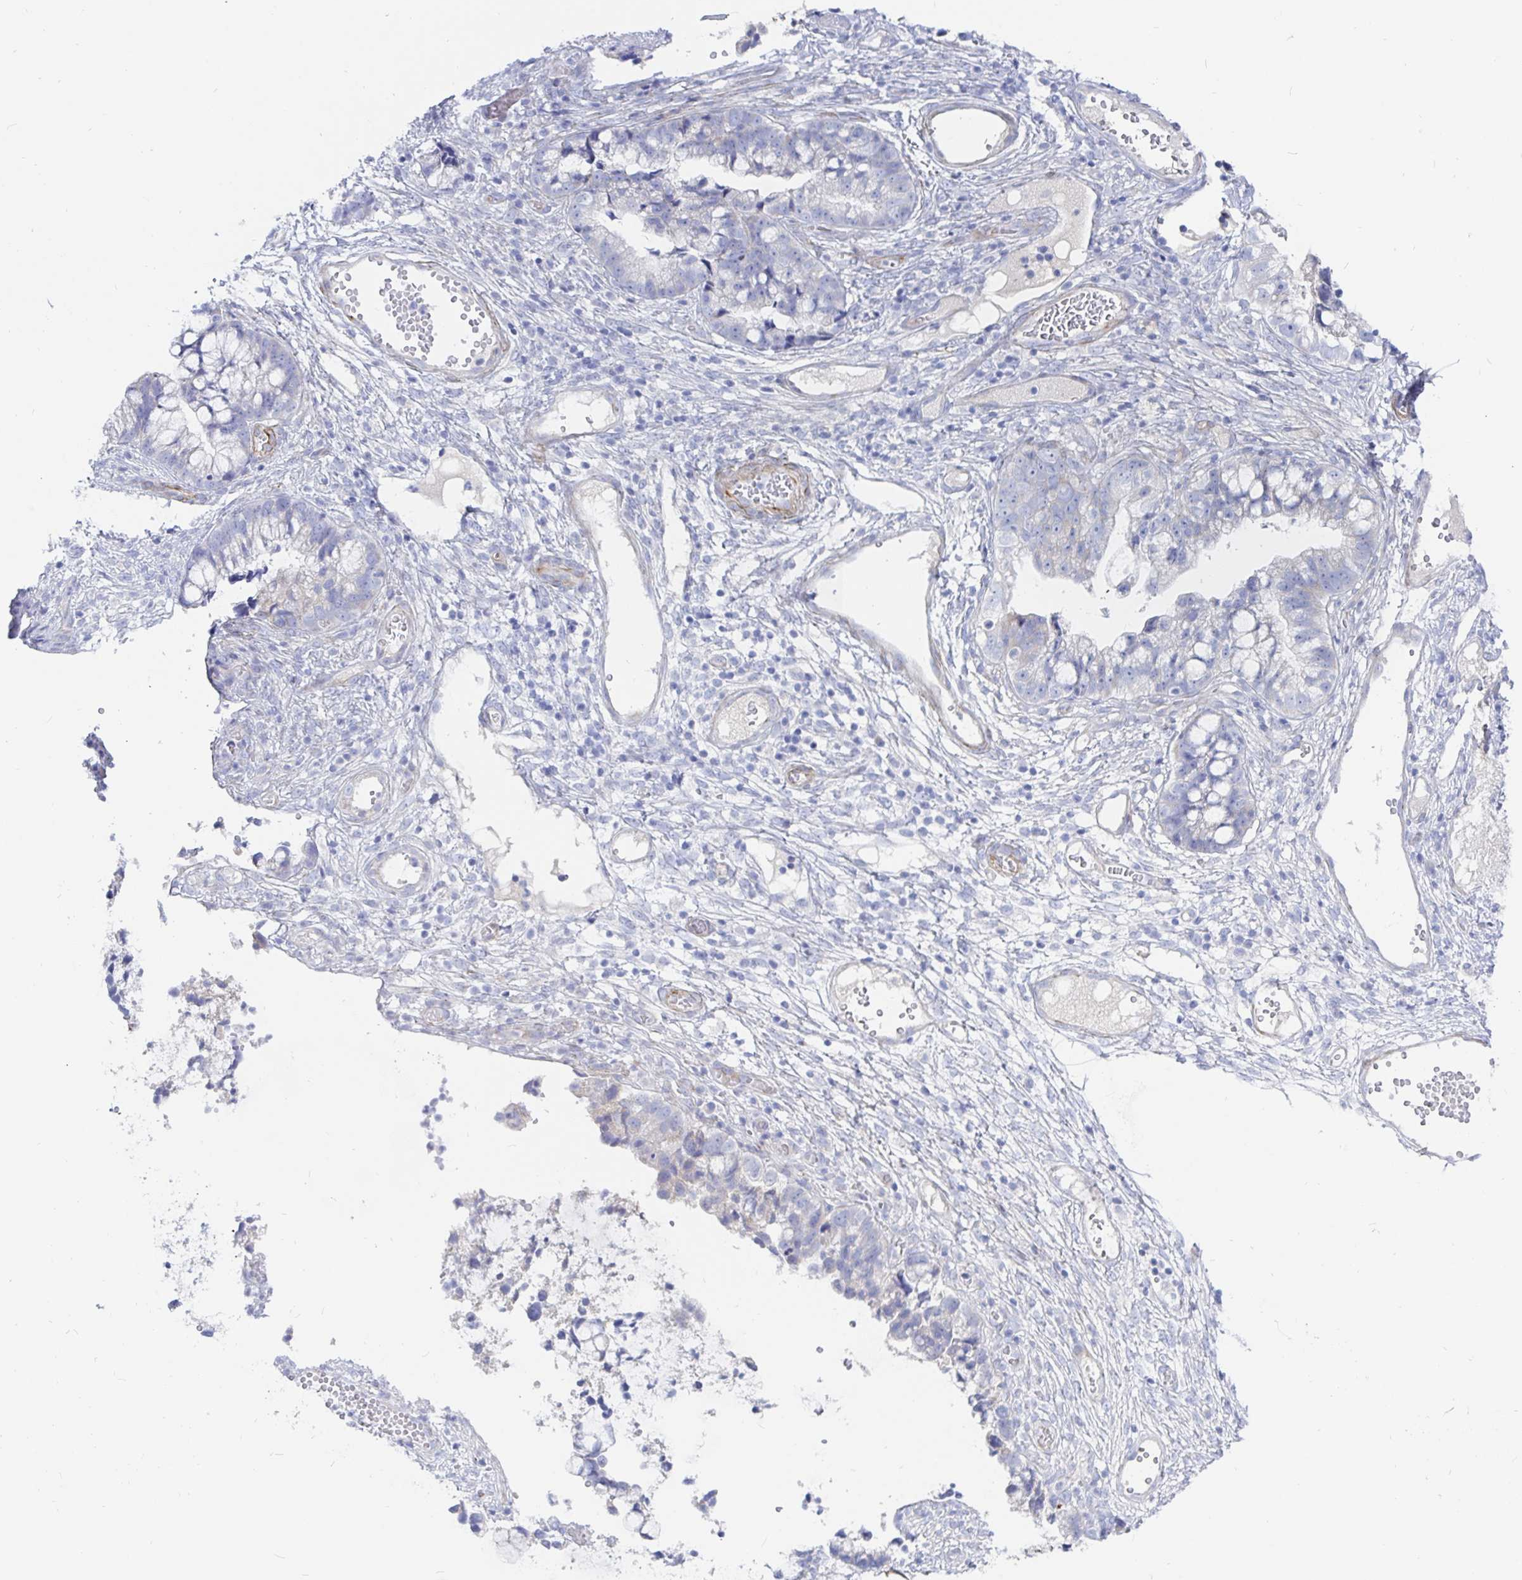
{"staining": {"intensity": "negative", "quantity": "none", "location": "none"}, "tissue": "cervical cancer", "cell_type": "Tumor cells", "image_type": "cancer", "snomed": [{"axis": "morphology", "description": "Adenocarcinoma, NOS"}, {"axis": "topography", "description": "Cervix"}], "caption": "Immunohistochemistry (IHC) of cervical cancer (adenocarcinoma) shows no expression in tumor cells.", "gene": "COX16", "patient": {"sex": "female", "age": 44}}